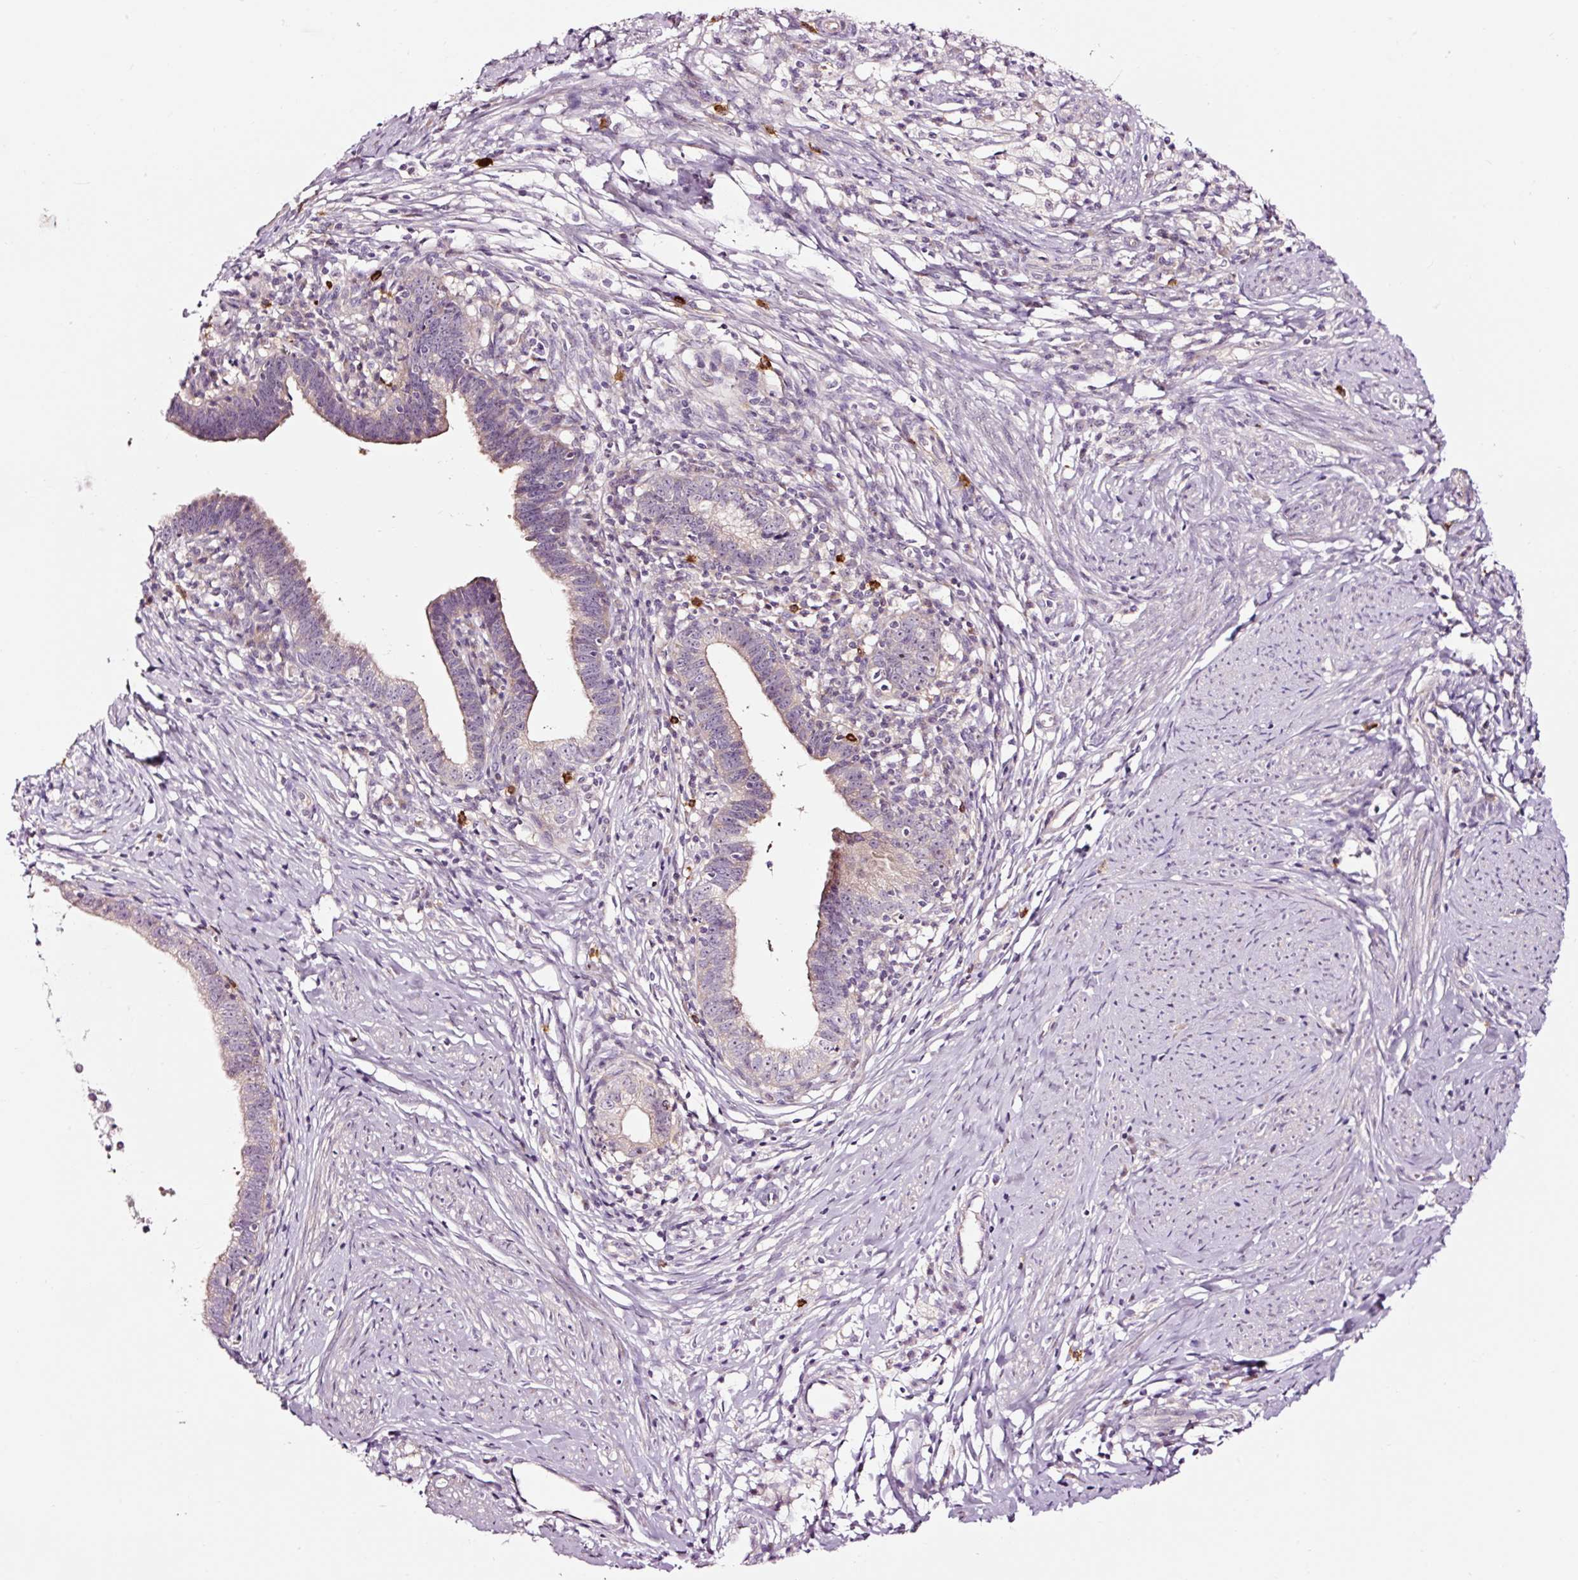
{"staining": {"intensity": "negative", "quantity": "none", "location": "none"}, "tissue": "cervical cancer", "cell_type": "Tumor cells", "image_type": "cancer", "snomed": [{"axis": "morphology", "description": "Adenocarcinoma, NOS"}, {"axis": "topography", "description": "Cervix"}], "caption": "IHC image of human cervical cancer stained for a protein (brown), which shows no expression in tumor cells. (DAB immunohistochemistry (IHC), high magnification).", "gene": "UTP14A", "patient": {"sex": "female", "age": 36}}